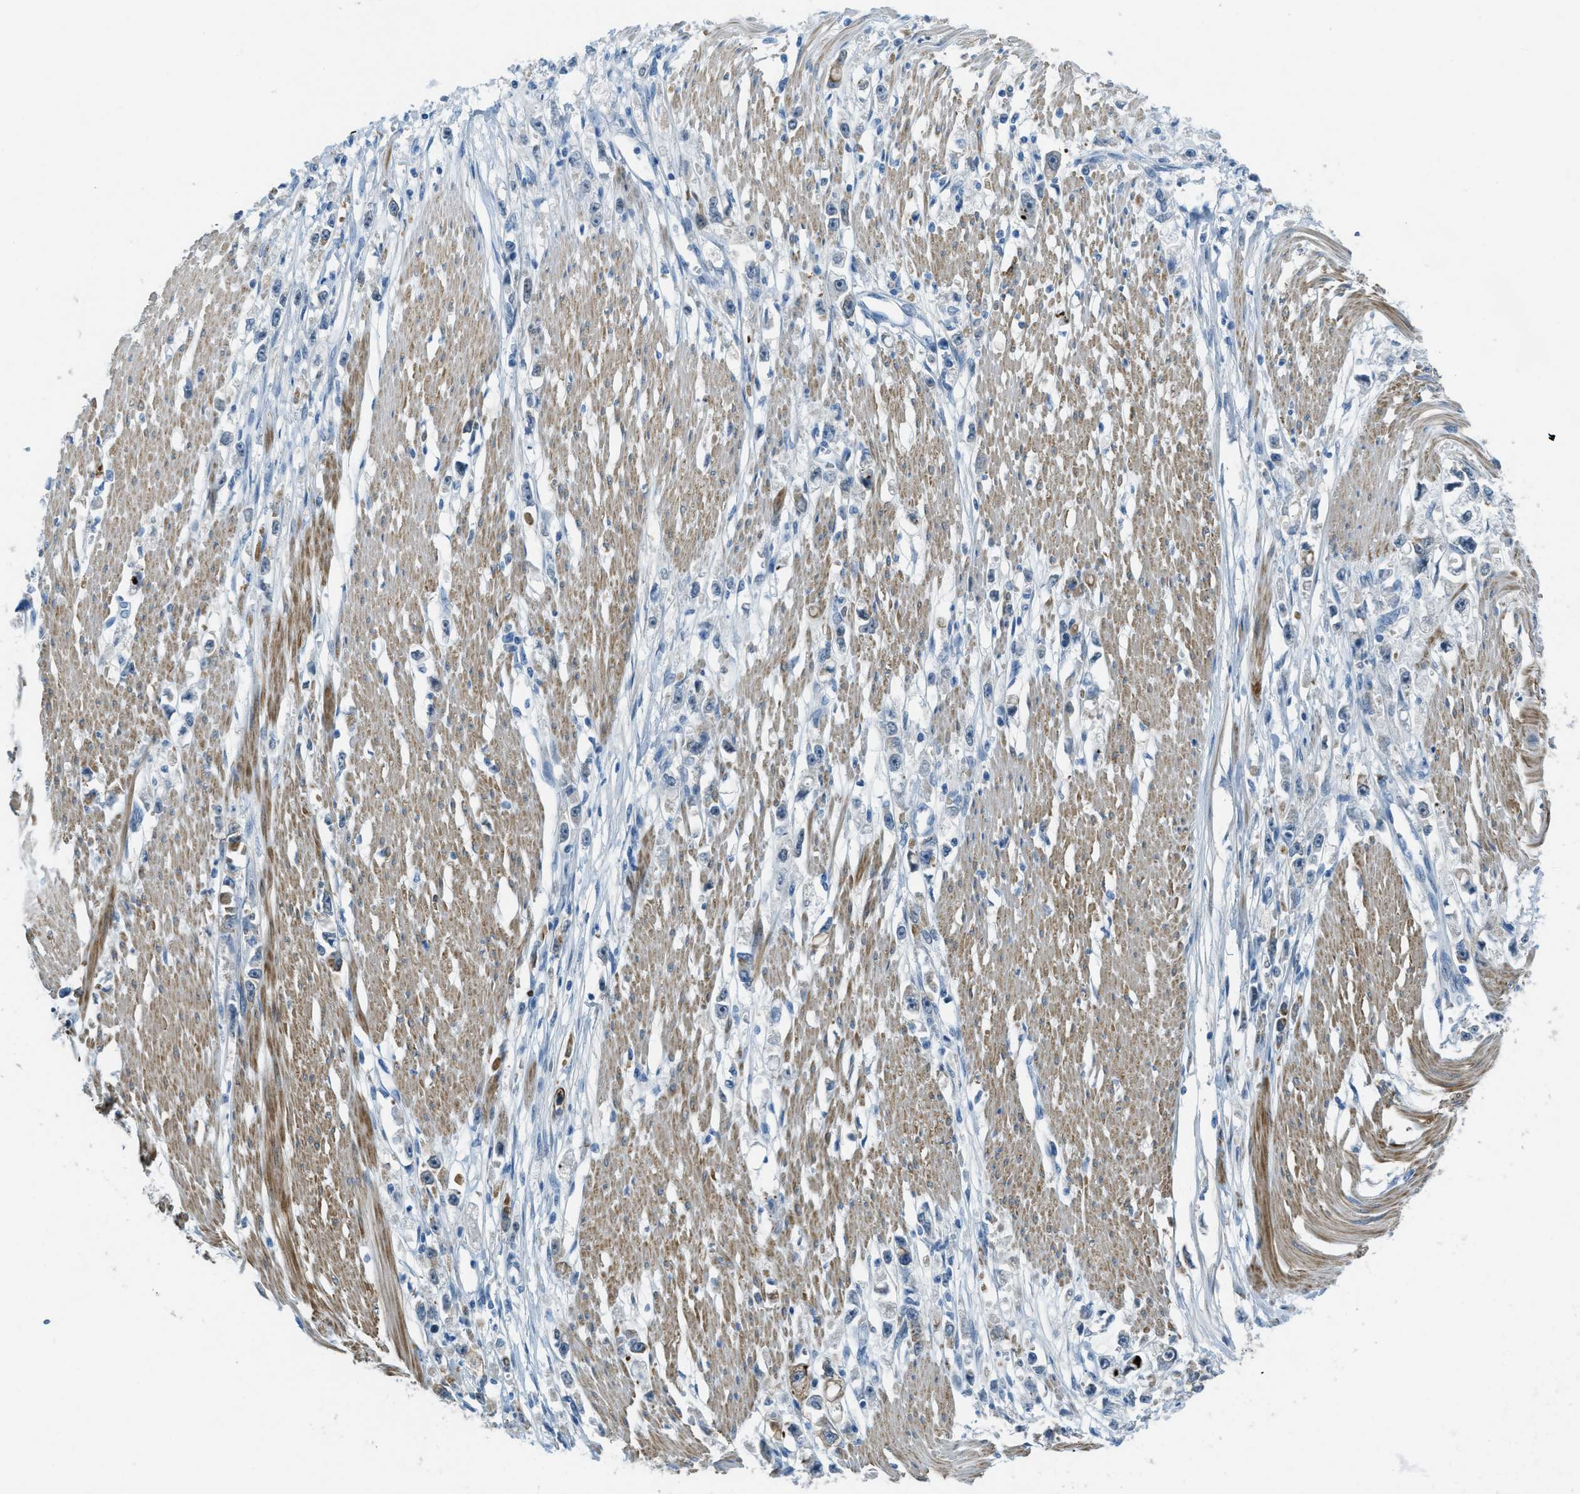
{"staining": {"intensity": "negative", "quantity": "none", "location": "none"}, "tissue": "stomach cancer", "cell_type": "Tumor cells", "image_type": "cancer", "snomed": [{"axis": "morphology", "description": "Adenocarcinoma, NOS"}, {"axis": "topography", "description": "Stomach"}], "caption": "Stomach adenocarcinoma was stained to show a protein in brown. There is no significant expression in tumor cells. (IHC, brightfield microscopy, high magnification).", "gene": "KLHL8", "patient": {"sex": "female", "age": 59}}